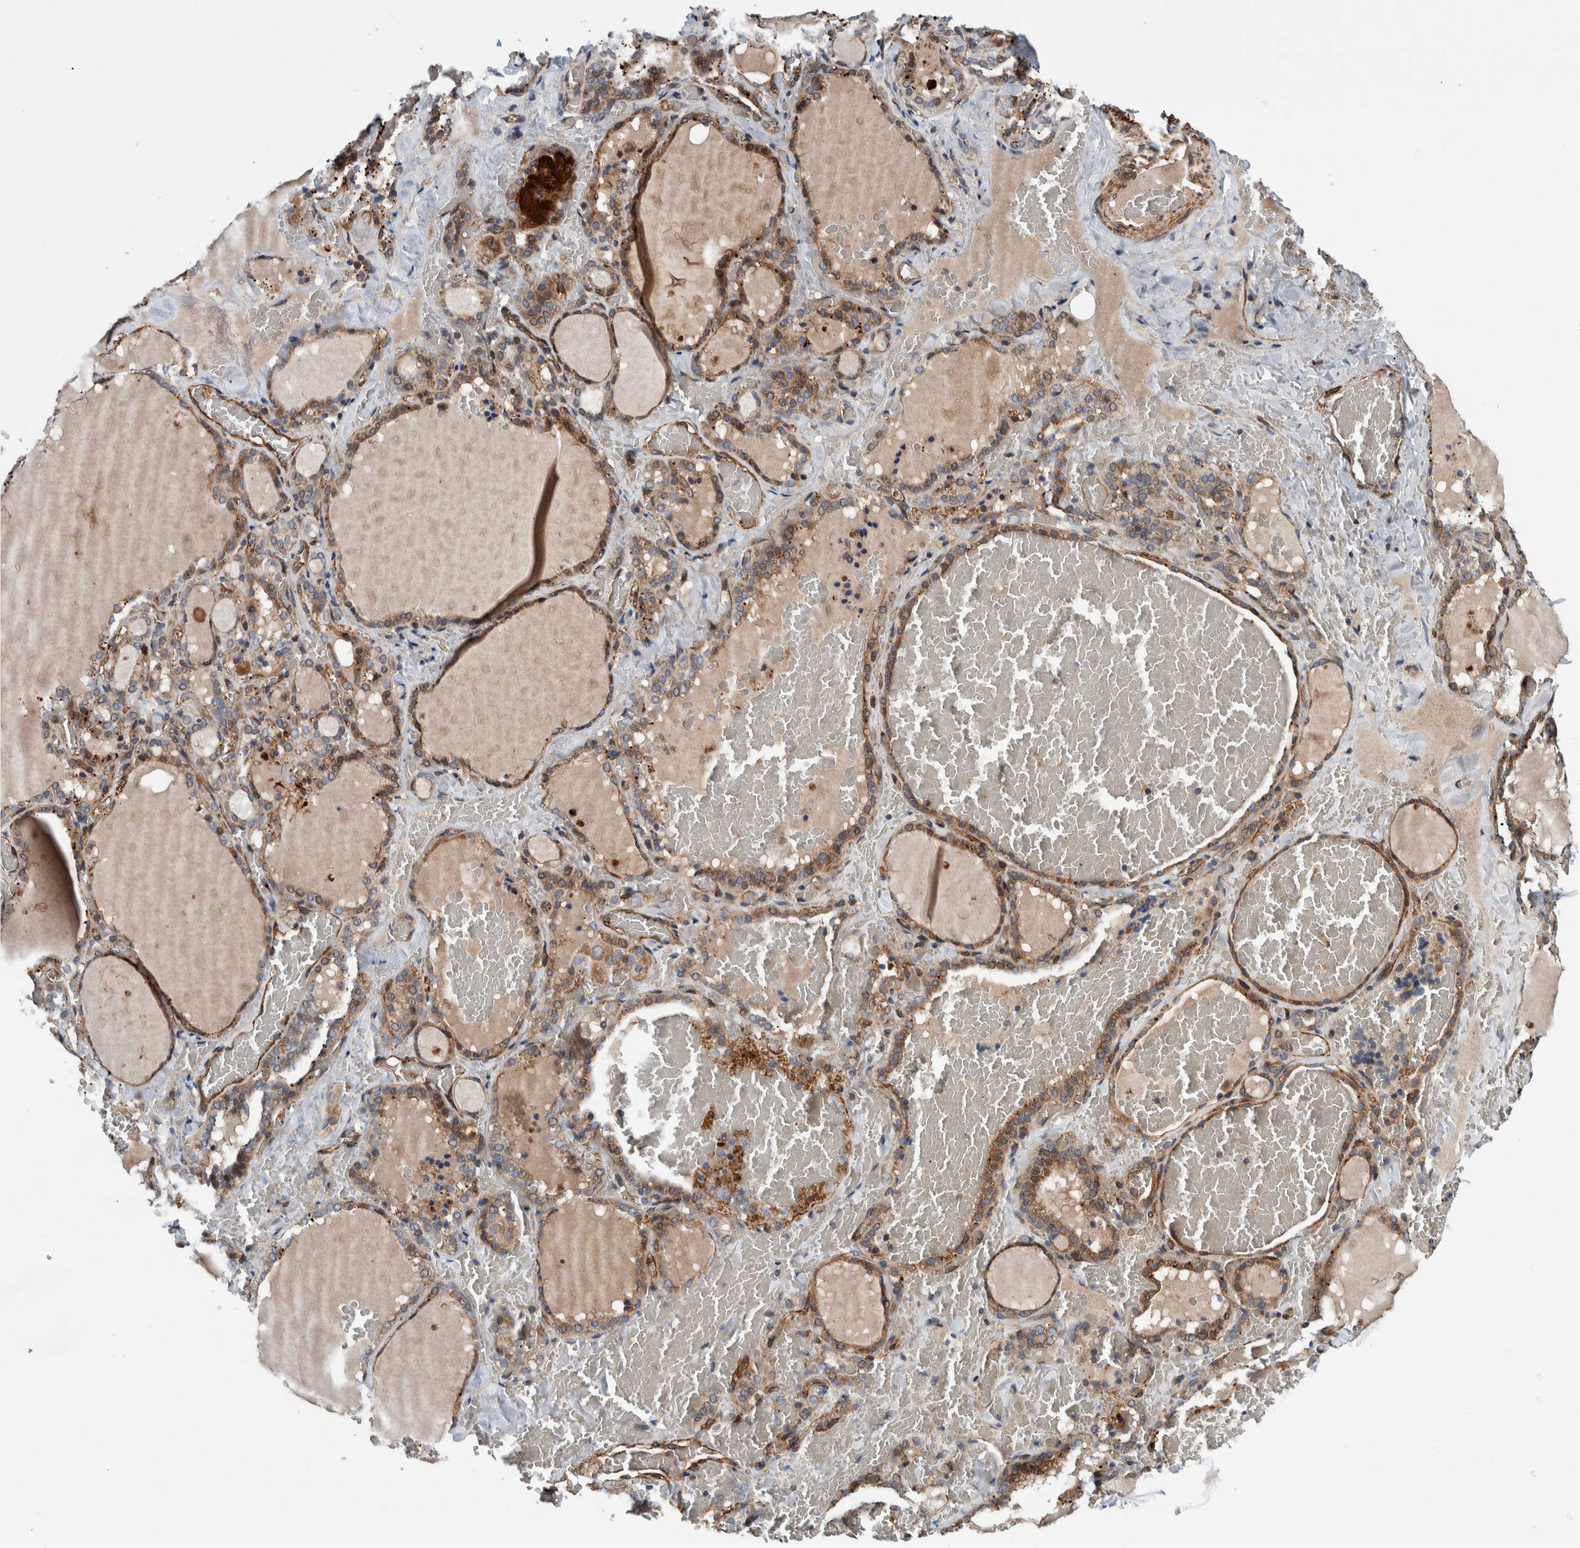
{"staining": {"intensity": "moderate", "quantity": ">75%", "location": "cytoplasmic/membranous"}, "tissue": "thyroid gland", "cell_type": "Glandular cells", "image_type": "normal", "snomed": [{"axis": "morphology", "description": "Normal tissue, NOS"}, {"axis": "topography", "description": "Thyroid gland"}], "caption": "Thyroid gland stained for a protein reveals moderate cytoplasmic/membranous positivity in glandular cells. (IHC, brightfield microscopy, high magnification).", "gene": "GRPEL2", "patient": {"sex": "female", "age": 22}}